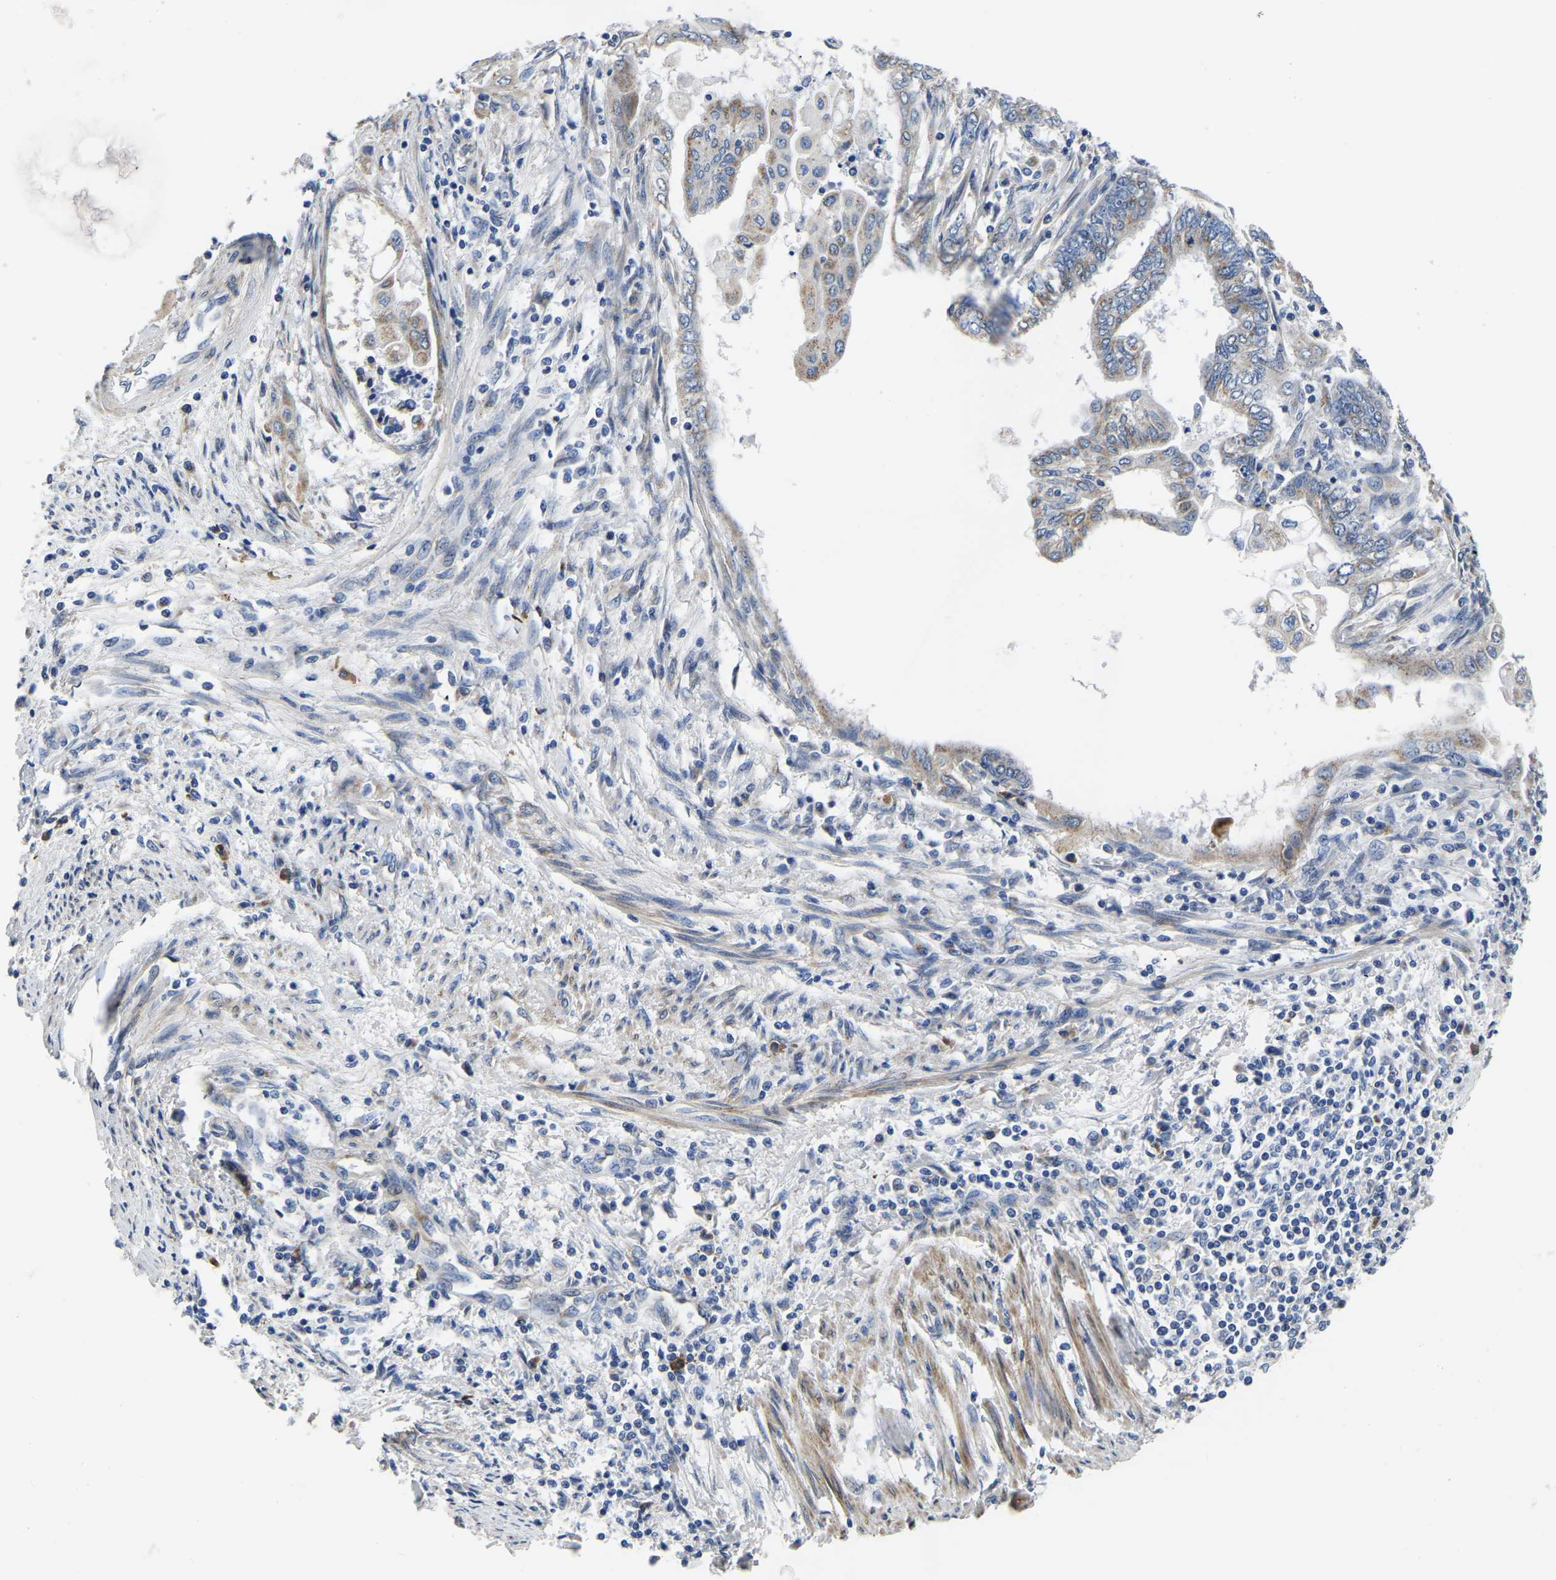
{"staining": {"intensity": "weak", "quantity": "25%-75%", "location": "cytoplasmic/membranous"}, "tissue": "endometrial cancer", "cell_type": "Tumor cells", "image_type": "cancer", "snomed": [{"axis": "morphology", "description": "Adenocarcinoma, NOS"}, {"axis": "topography", "description": "Uterus"}, {"axis": "topography", "description": "Endometrium"}], "caption": "Immunohistochemical staining of human endometrial adenocarcinoma demonstrates low levels of weak cytoplasmic/membranous staining in about 25%-75% of tumor cells. The protein of interest is stained brown, and the nuclei are stained in blue (DAB (3,3'-diaminobenzidine) IHC with brightfield microscopy, high magnification).", "gene": "PDLIM7", "patient": {"sex": "female", "age": 70}}